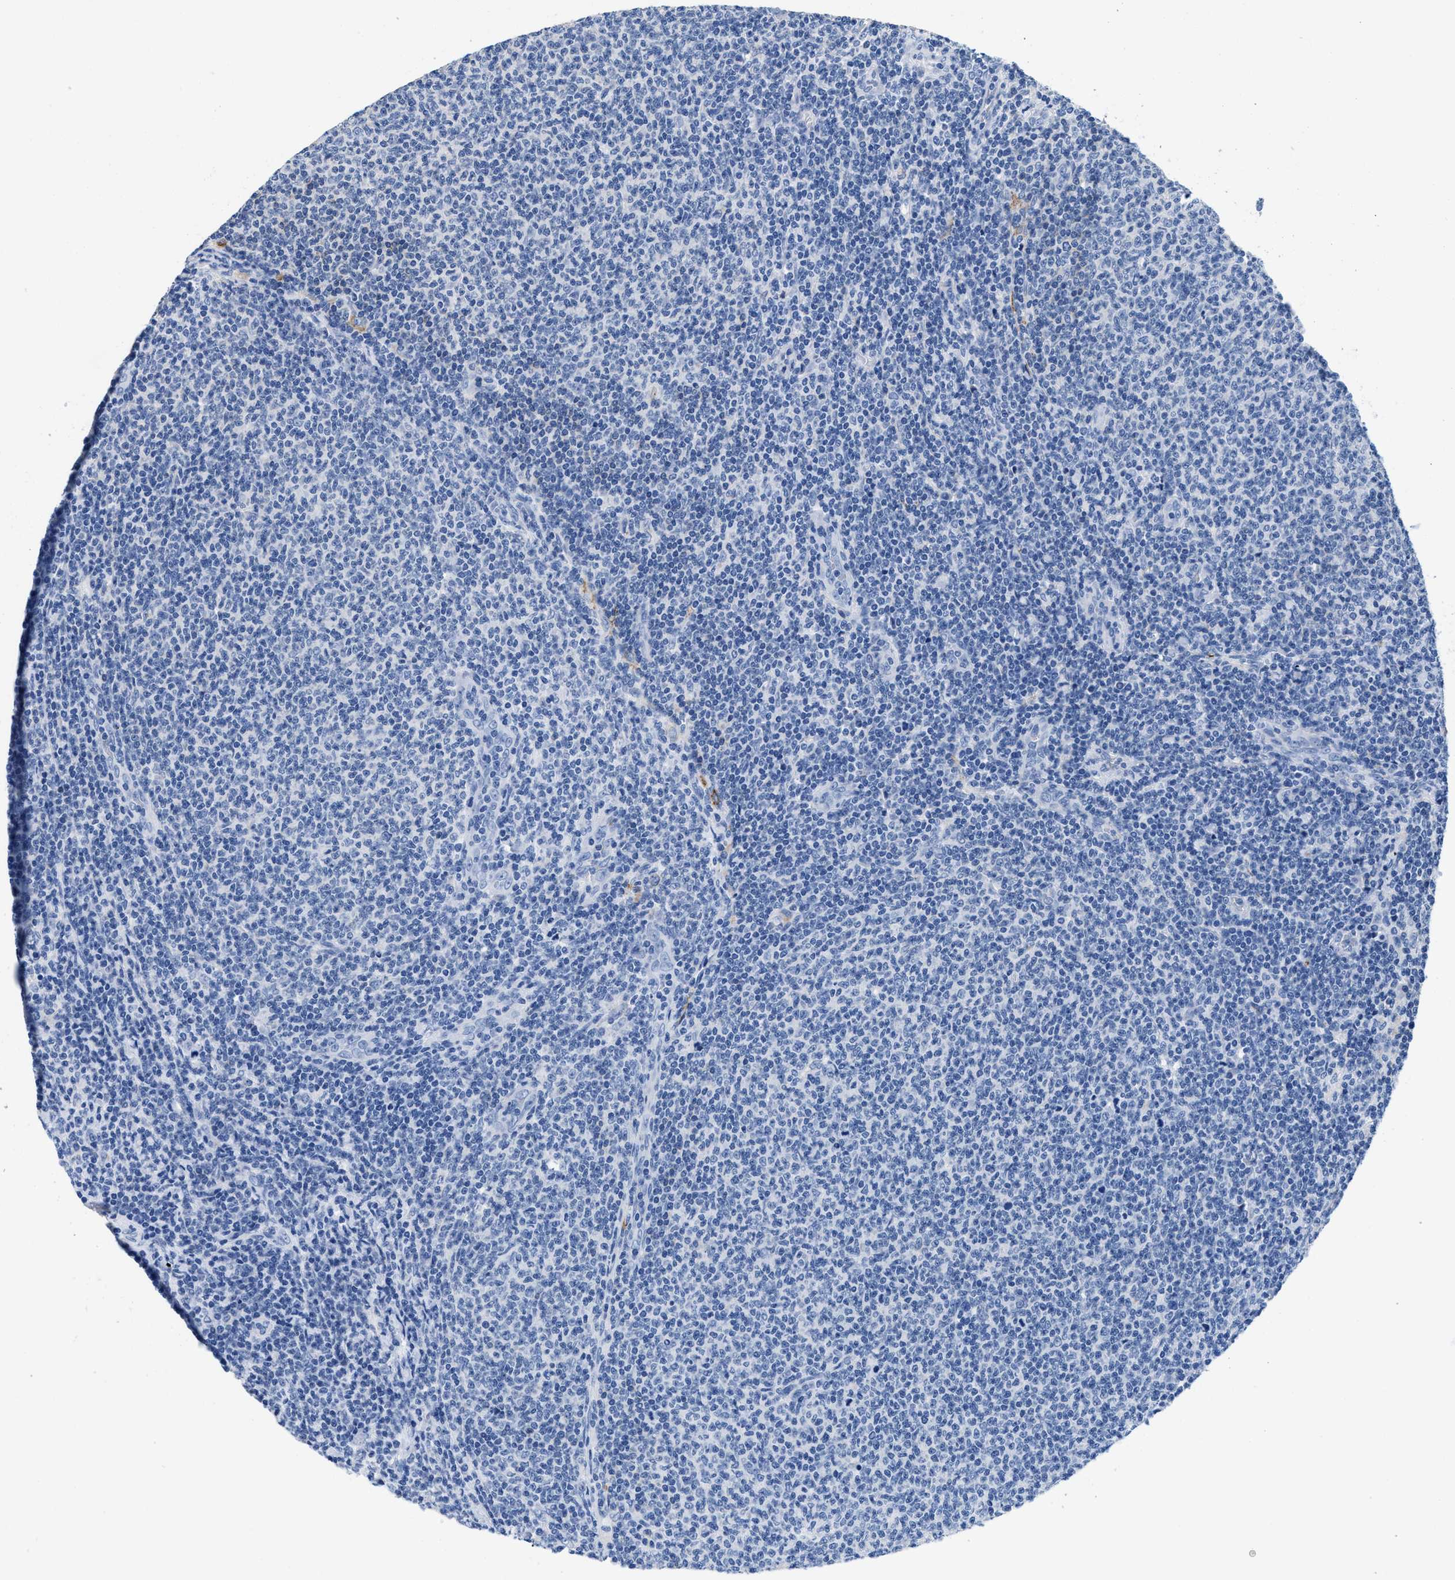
{"staining": {"intensity": "negative", "quantity": "none", "location": "none"}, "tissue": "lymphoma", "cell_type": "Tumor cells", "image_type": "cancer", "snomed": [{"axis": "morphology", "description": "Malignant lymphoma, non-Hodgkin's type, Low grade"}, {"axis": "topography", "description": "Lymph node"}], "caption": "Tumor cells are negative for protein expression in human lymphoma.", "gene": "SLFN13", "patient": {"sex": "male", "age": 66}}